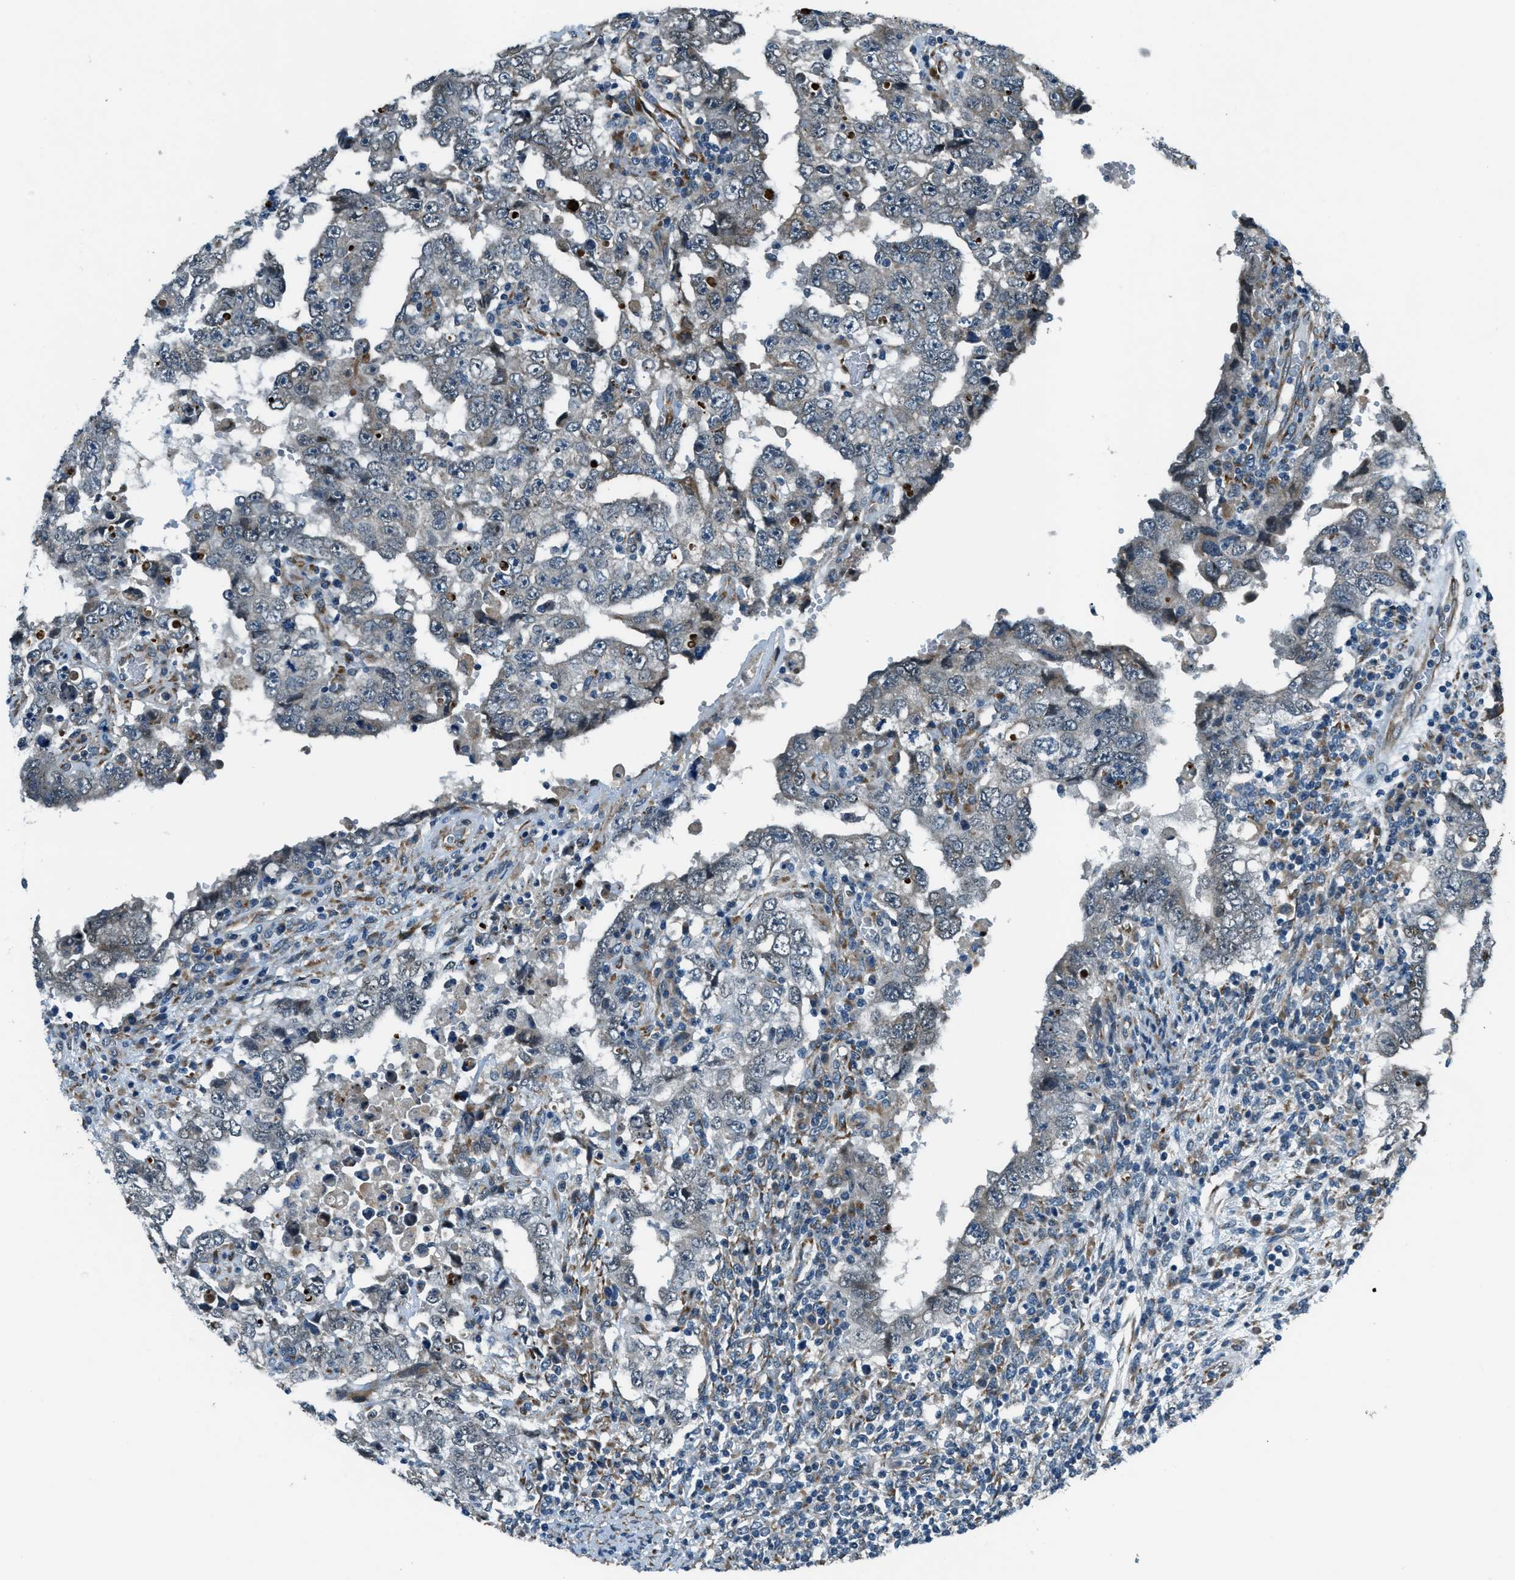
{"staining": {"intensity": "negative", "quantity": "none", "location": "none"}, "tissue": "testis cancer", "cell_type": "Tumor cells", "image_type": "cancer", "snomed": [{"axis": "morphology", "description": "Carcinoma, Embryonal, NOS"}, {"axis": "topography", "description": "Testis"}], "caption": "Immunohistochemistry of testis embryonal carcinoma shows no staining in tumor cells.", "gene": "GINM1", "patient": {"sex": "male", "age": 26}}